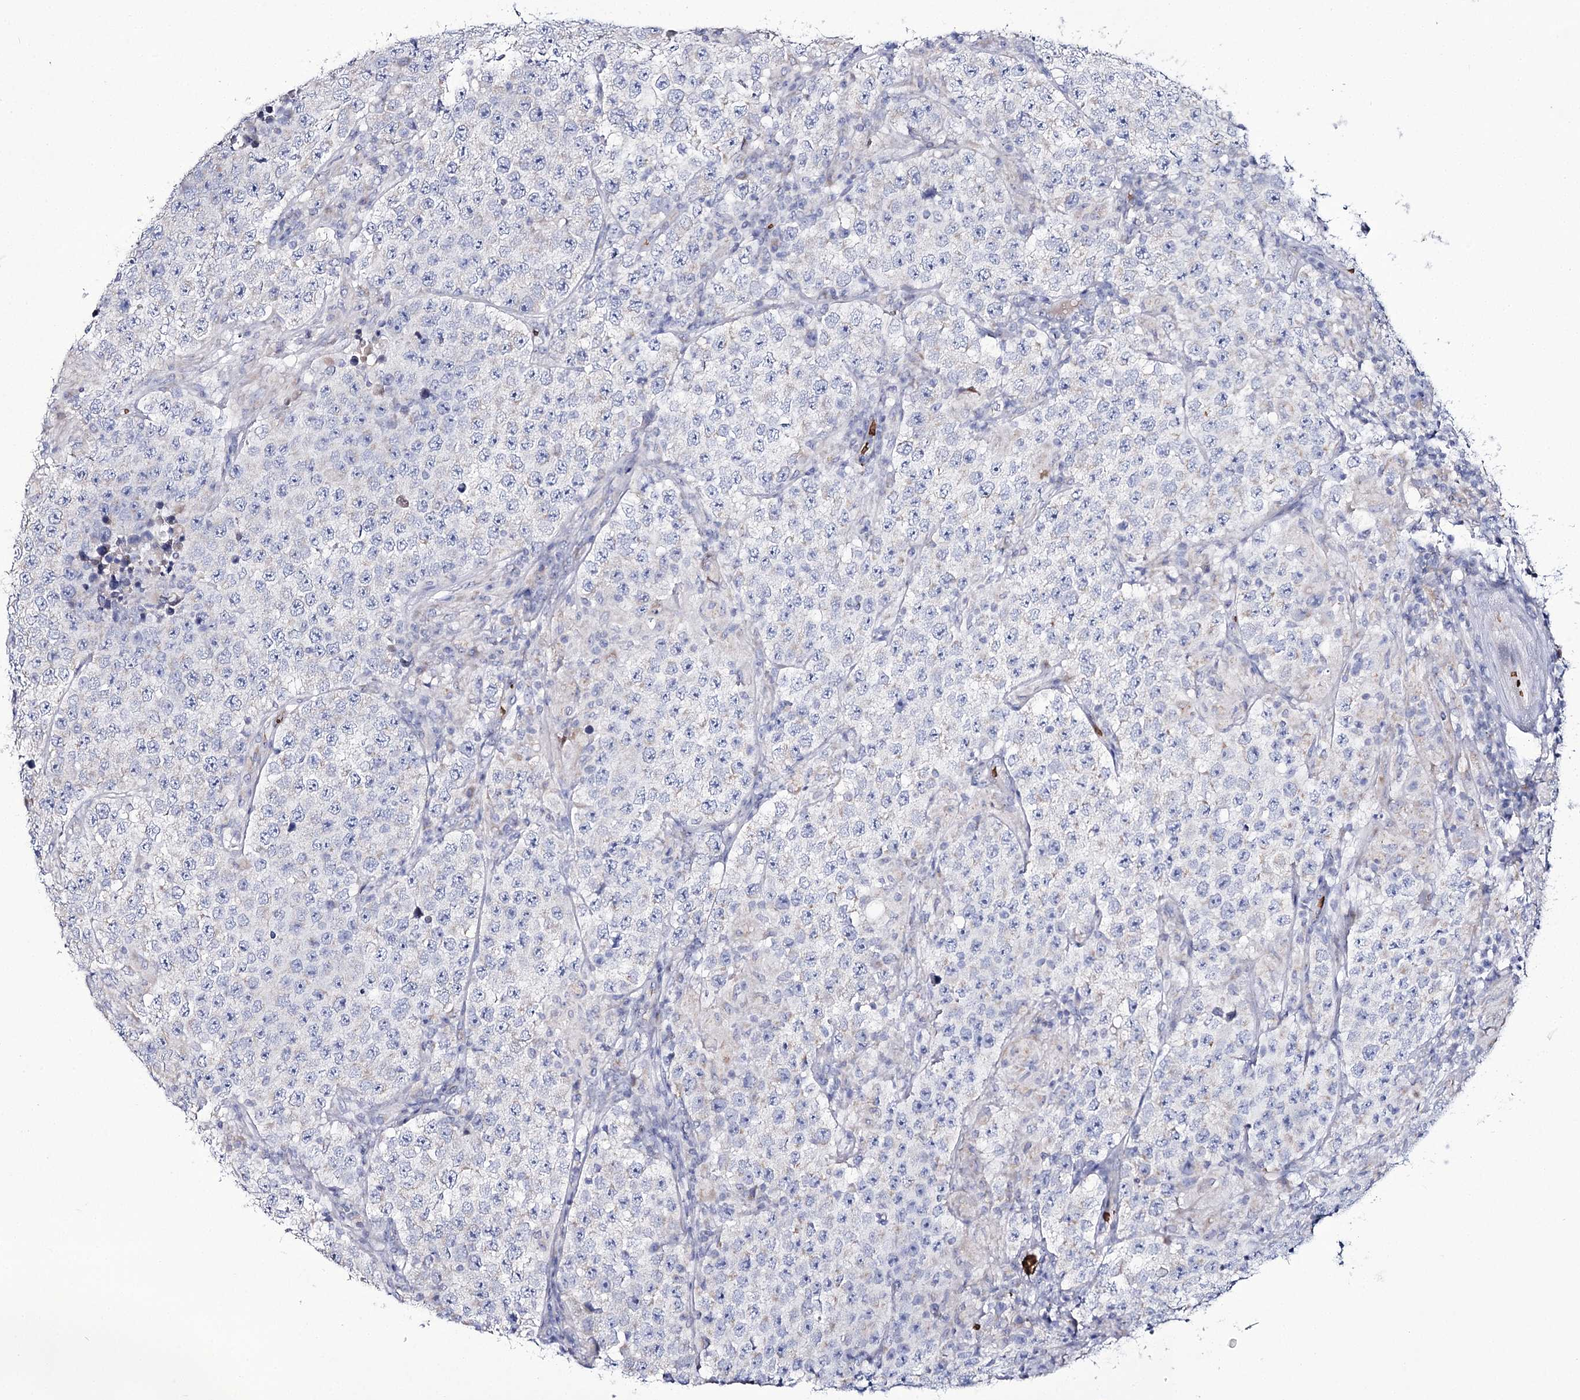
{"staining": {"intensity": "negative", "quantity": "none", "location": "none"}, "tissue": "testis cancer", "cell_type": "Tumor cells", "image_type": "cancer", "snomed": [{"axis": "morphology", "description": "Normal tissue, NOS"}, {"axis": "morphology", "description": "Urothelial carcinoma, High grade"}, {"axis": "morphology", "description": "Seminoma, NOS"}, {"axis": "morphology", "description": "Carcinoma, Embryonal, NOS"}, {"axis": "topography", "description": "Urinary bladder"}, {"axis": "topography", "description": "Testis"}], "caption": "Human seminoma (testis) stained for a protein using immunohistochemistry (IHC) reveals no positivity in tumor cells.", "gene": "GBF1", "patient": {"sex": "male", "age": 41}}